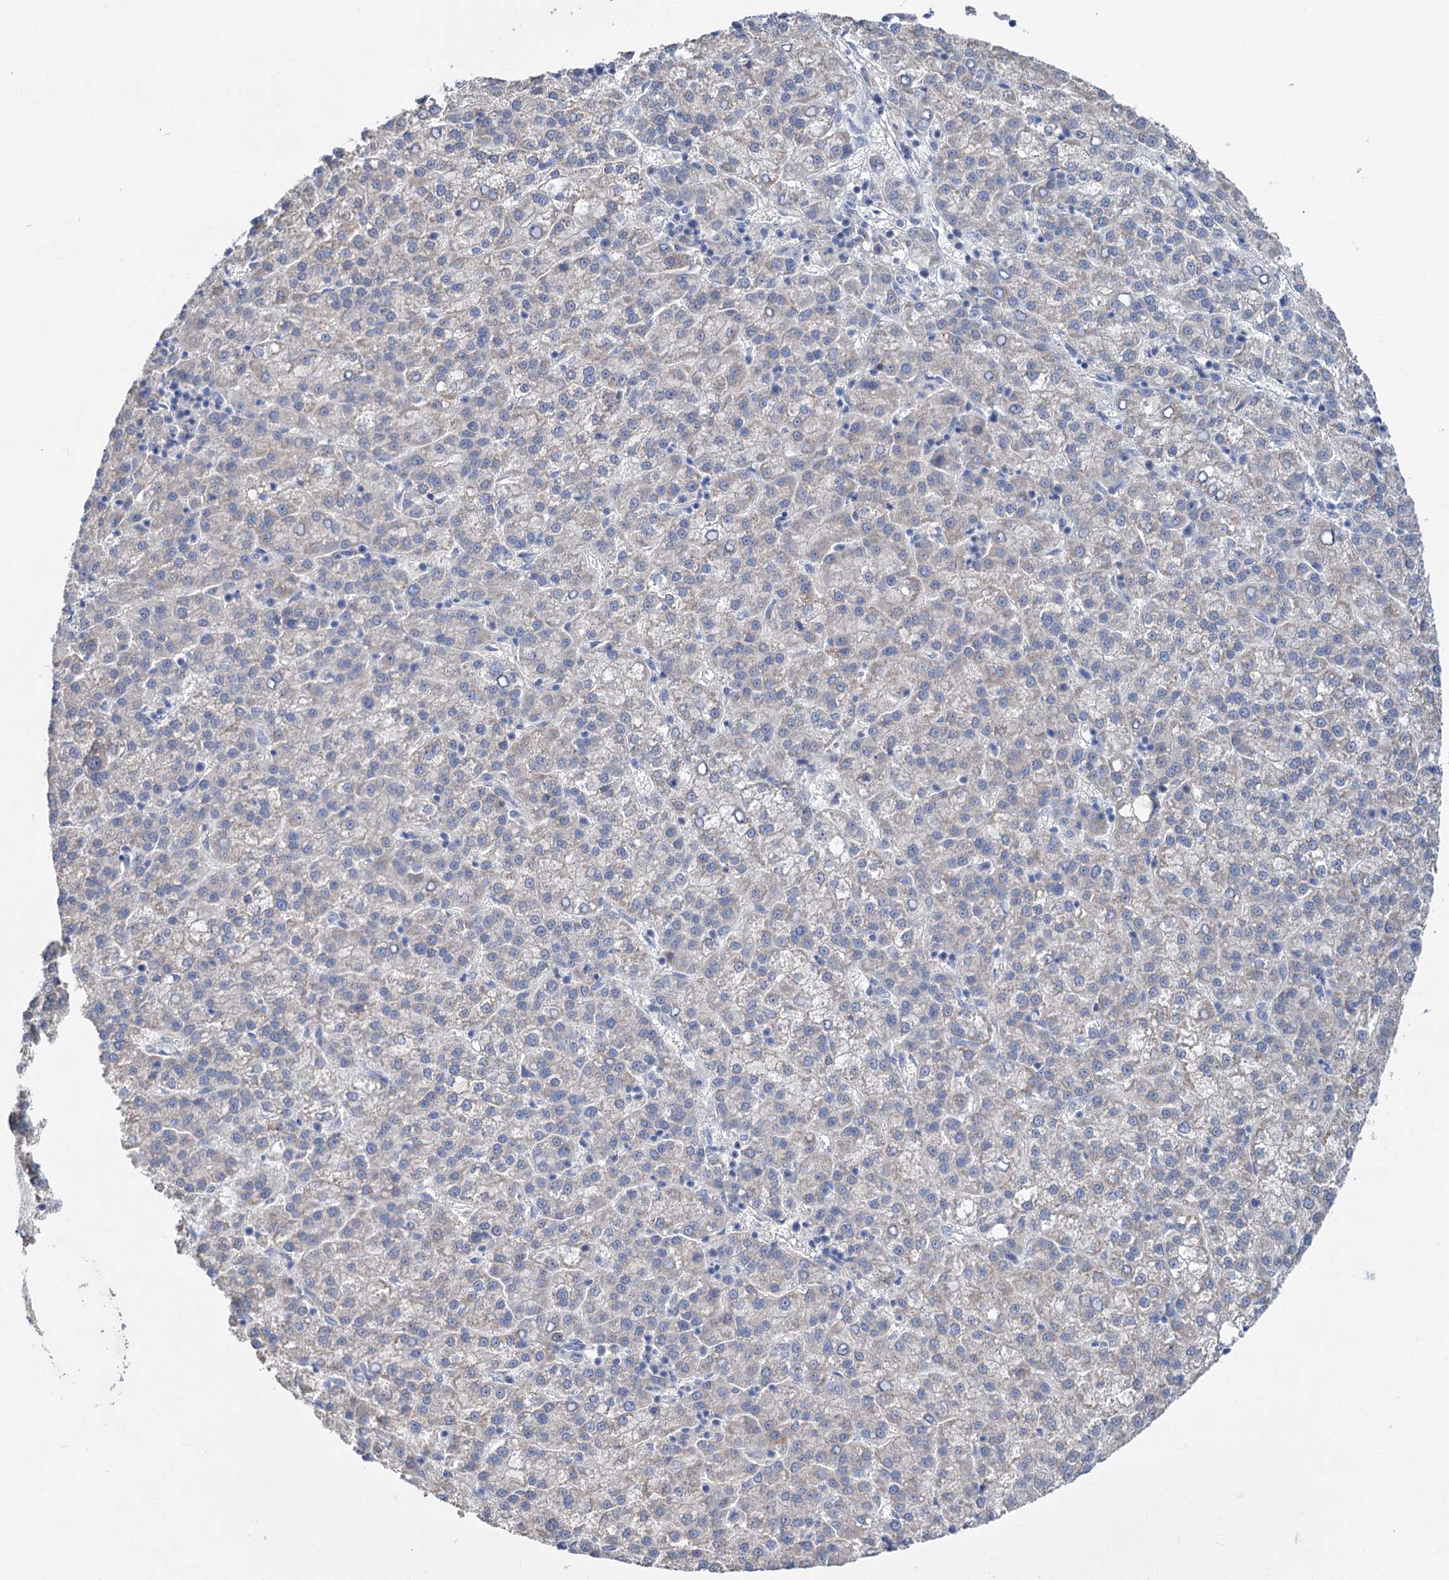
{"staining": {"intensity": "negative", "quantity": "none", "location": "none"}, "tissue": "liver cancer", "cell_type": "Tumor cells", "image_type": "cancer", "snomed": [{"axis": "morphology", "description": "Carcinoma, Hepatocellular, NOS"}, {"axis": "topography", "description": "Liver"}], "caption": "Immunohistochemical staining of human hepatocellular carcinoma (liver) shows no significant staining in tumor cells. (IHC, brightfield microscopy, high magnification).", "gene": "ATP4A", "patient": {"sex": "female", "age": 58}}